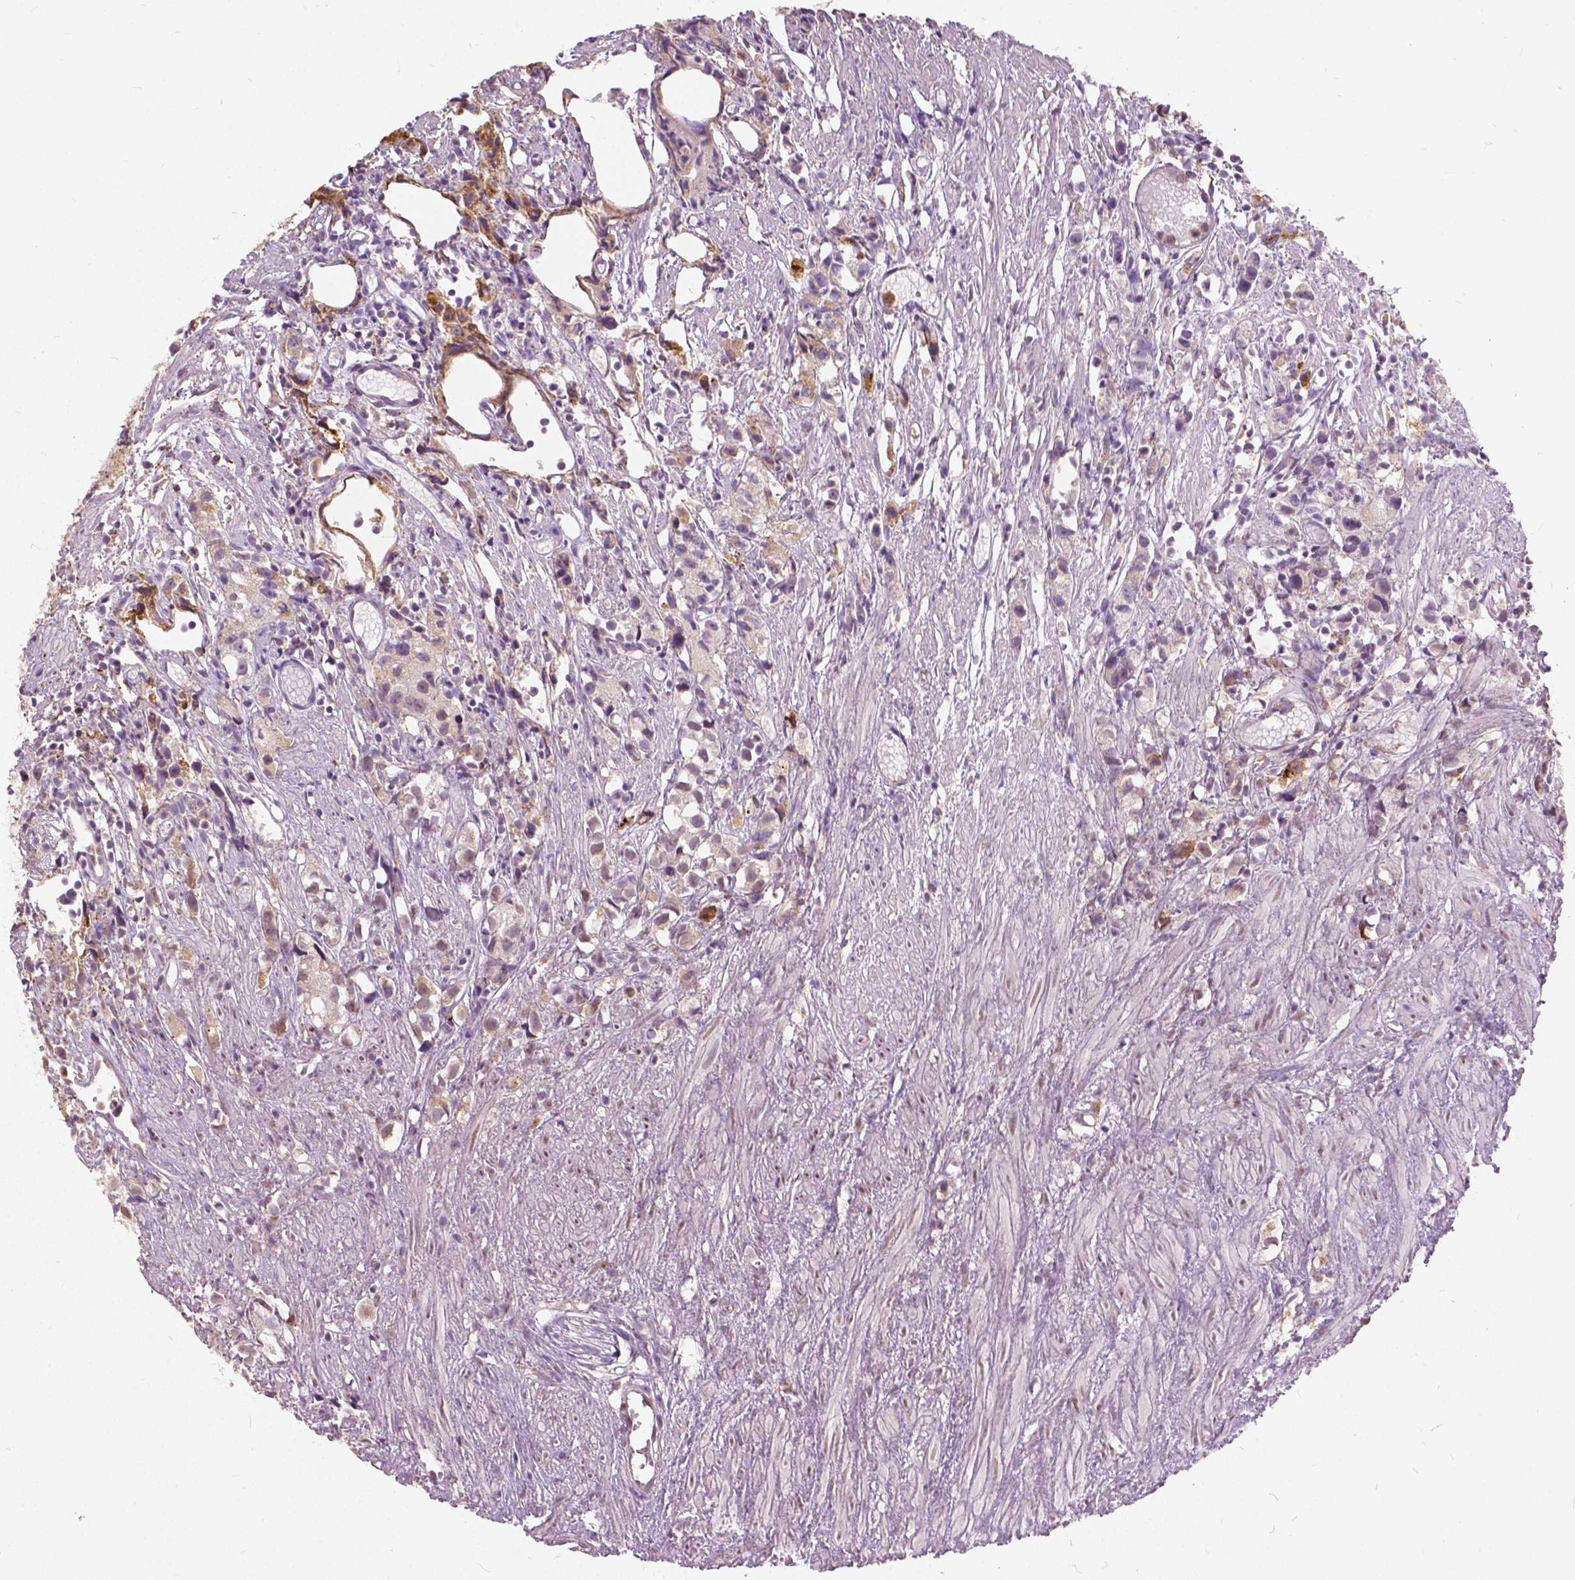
{"staining": {"intensity": "weak", "quantity": "<25%", "location": "nuclear"}, "tissue": "prostate cancer", "cell_type": "Tumor cells", "image_type": "cancer", "snomed": [{"axis": "morphology", "description": "Adenocarcinoma, High grade"}, {"axis": "topography", "description": "Prostate"}], "caption": "Micrograph shows no protein expression in tumor cells of high-grade adenocarcinoma (prostate) tissue.", "gene": "DLX6", "patient": {"sex": "male", "age": 68}}